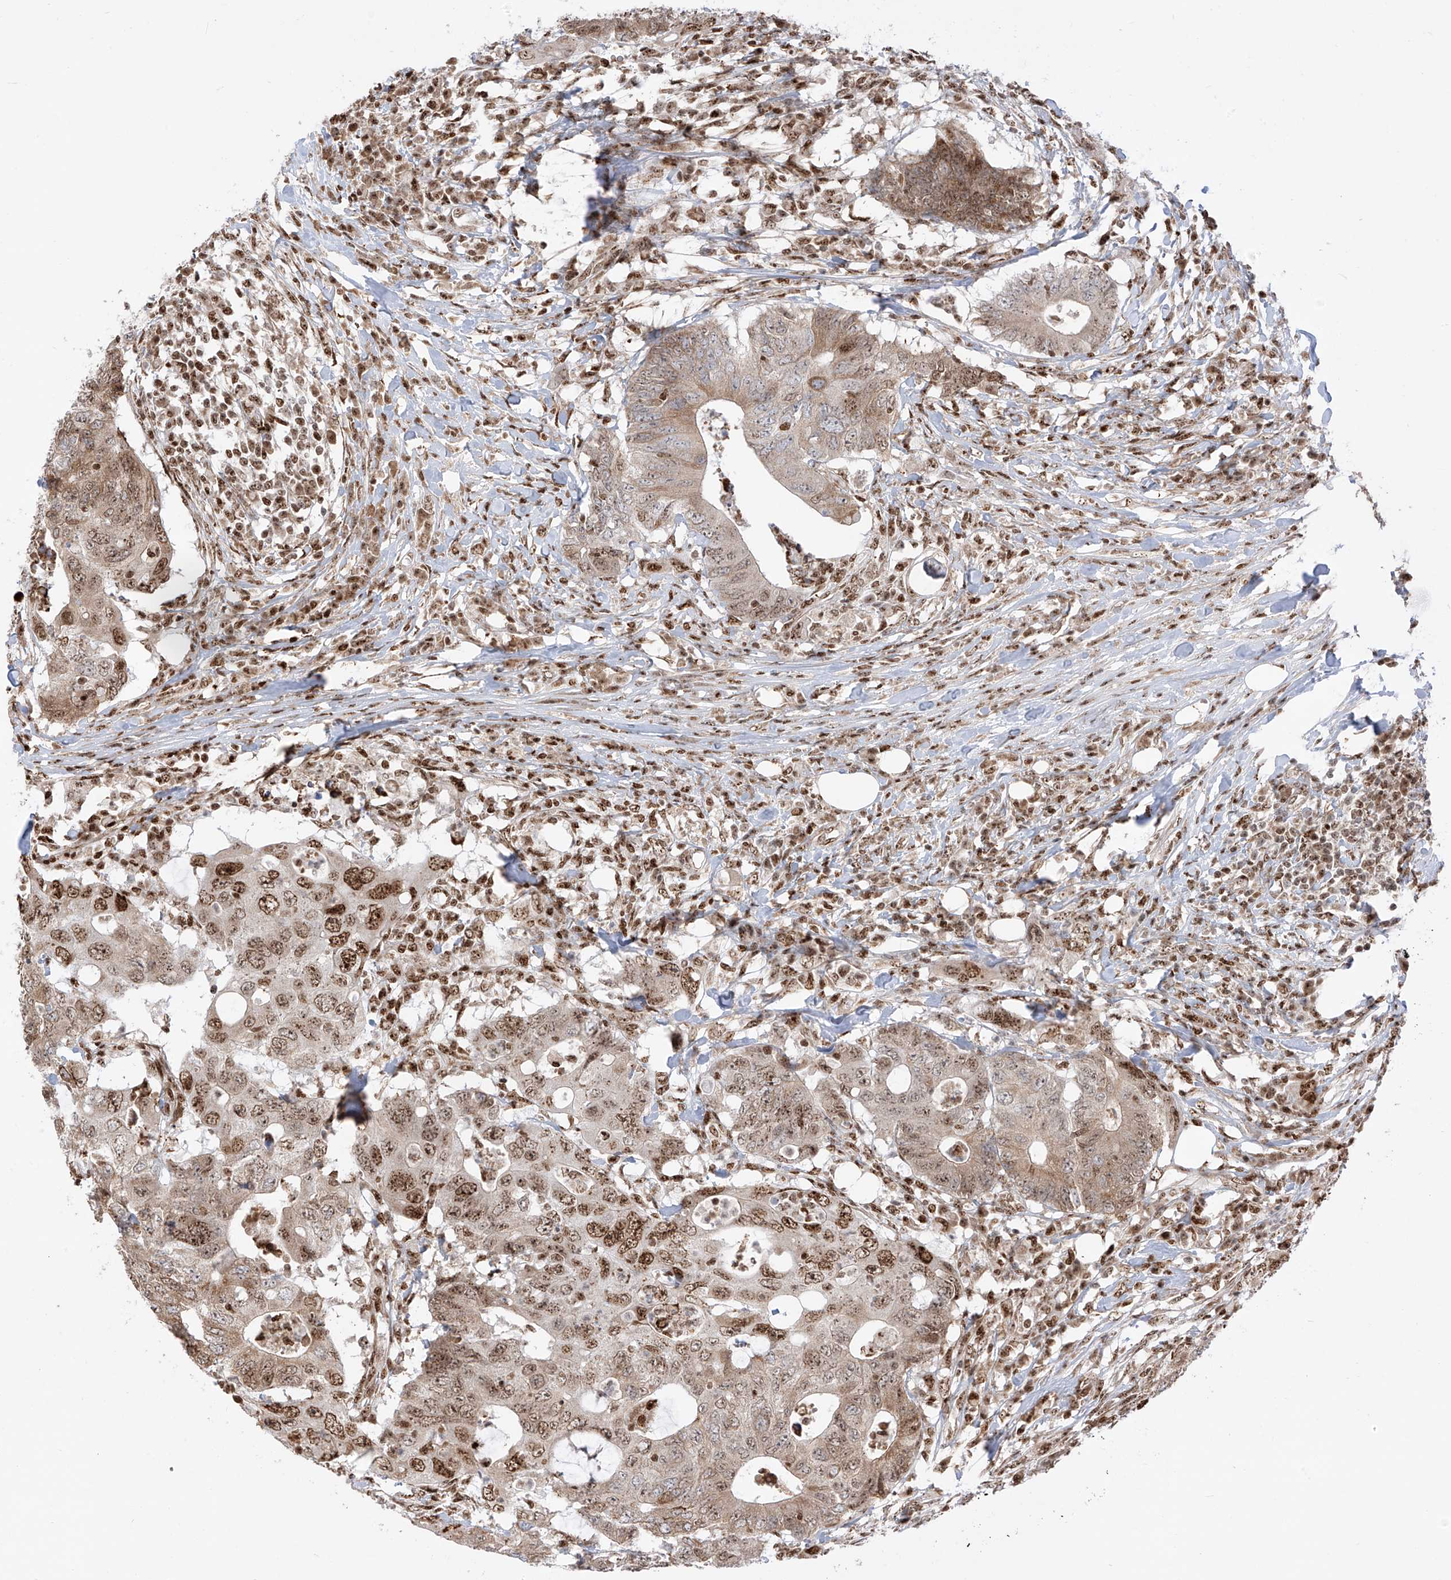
{"staining": {"intensity": "strong", "quantity": ">75%", "location": "cytoplasmic/membranous,nuclear"}, "tissue": "colorectal cancer", "cell_type": "Tumor cells", "image_type": "cancer", "snomed": [{"axis": "morphology", "description": "Adenocarcinoma, NOS"}, {"axis": "topography", "description": "Colon"}], "caption": "Brown immunohistochemical staining in colorectal cancer displays strong cytoplasmic/membranous and nuclear expression in about >75% of tumor cells. The staining is performed using DAB brown chromogen to label protein expression. The nuclei are counter-stained blue using hematoxylin.", "gene": "ZBTB8A", "patient": {"sex": "male", "age": 71}}